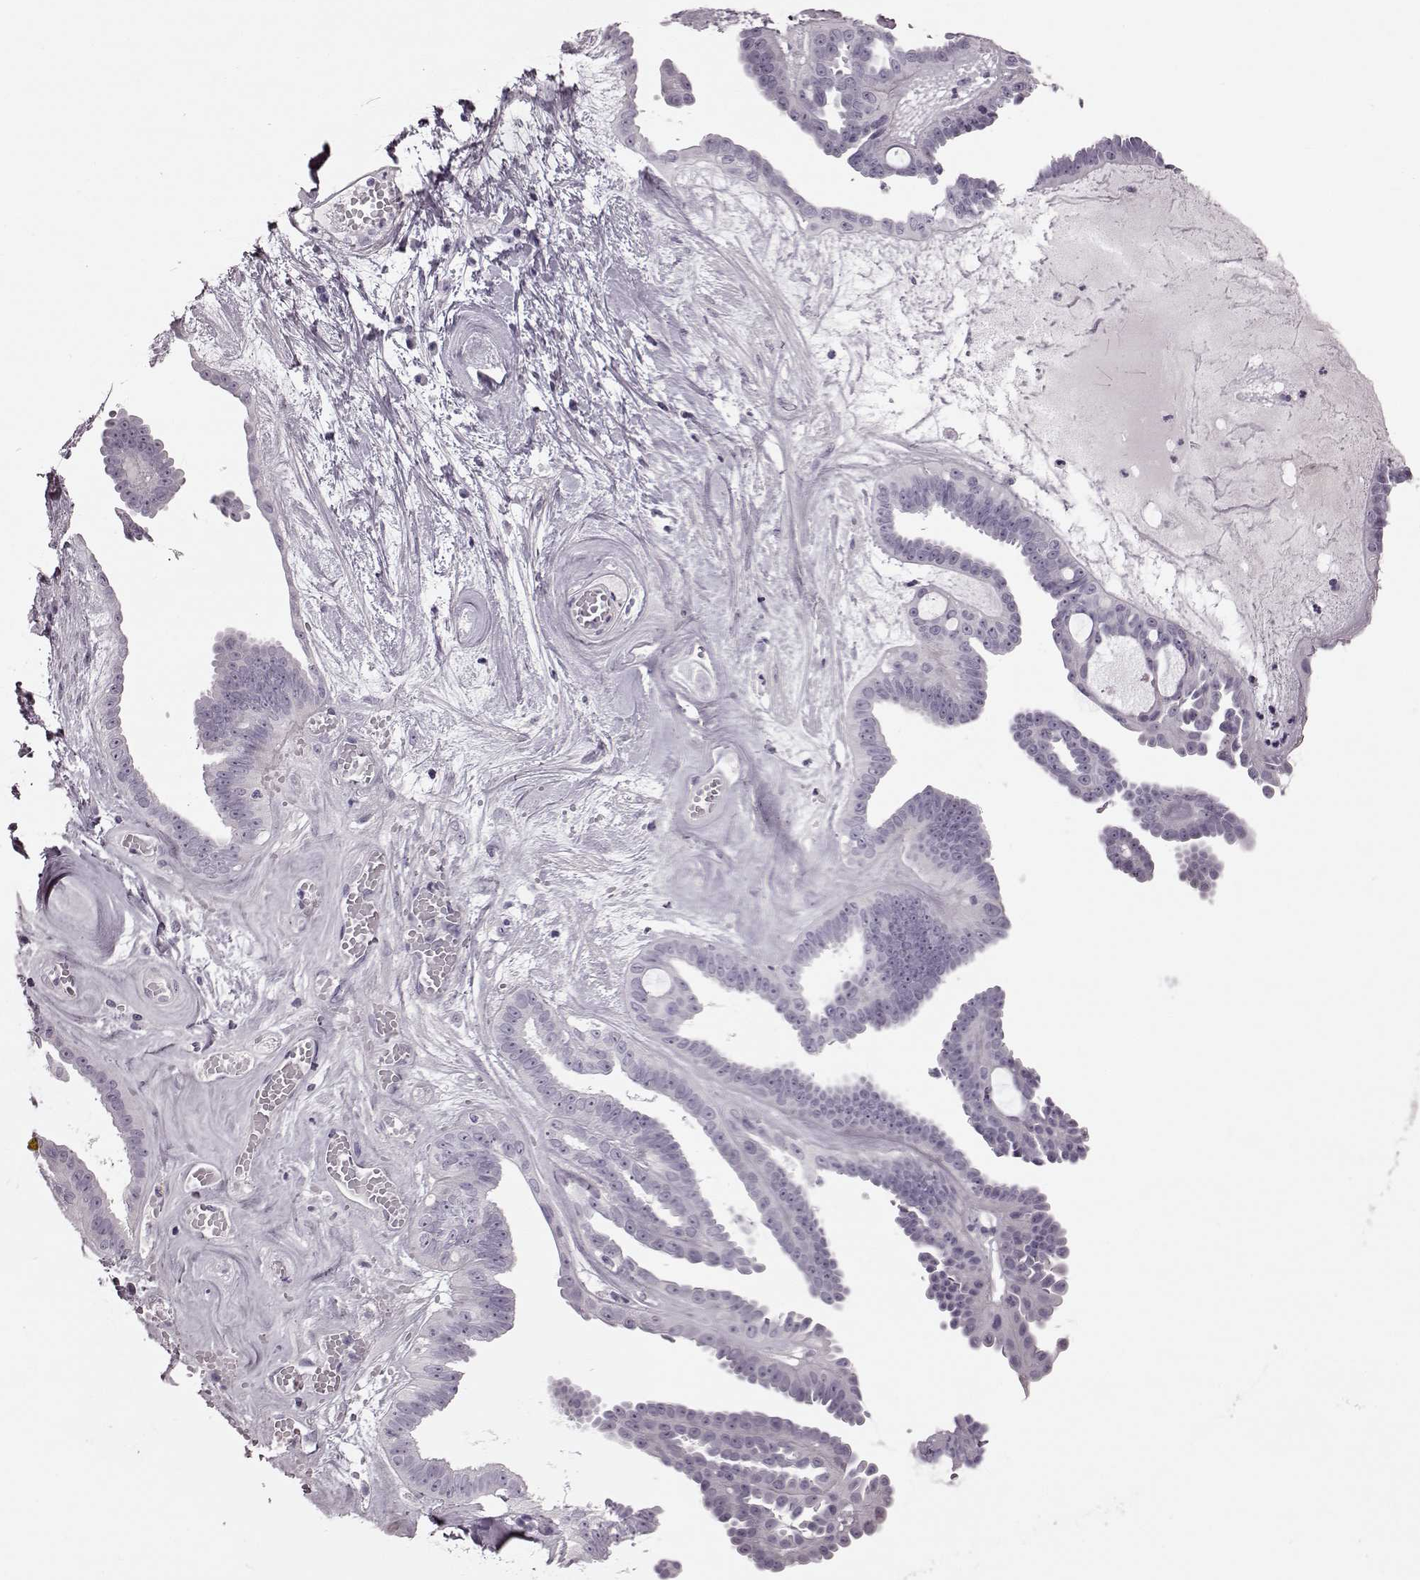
{"staining": {"intensity": "negative", "quantity": "none", "location": "none"}, "tissue": "ovarian cancer", "cell_type": "Tumor cells", "image_type": "cancer", "snomed": [{"axis": "morphology", "description": "Cystadenocarcinoma, serous, NOS"}, {"axis": "topography", "description": "Ovary"}], "caption": "A high-resolution micrograph shows immunohistochemistry (IHC) staining of ovarian serous cystadenocarcinoma, which exhibits no significant expression in tumor cells.", "gene": "SNTG1", "patient": {"sex": "female", "age": 71}}